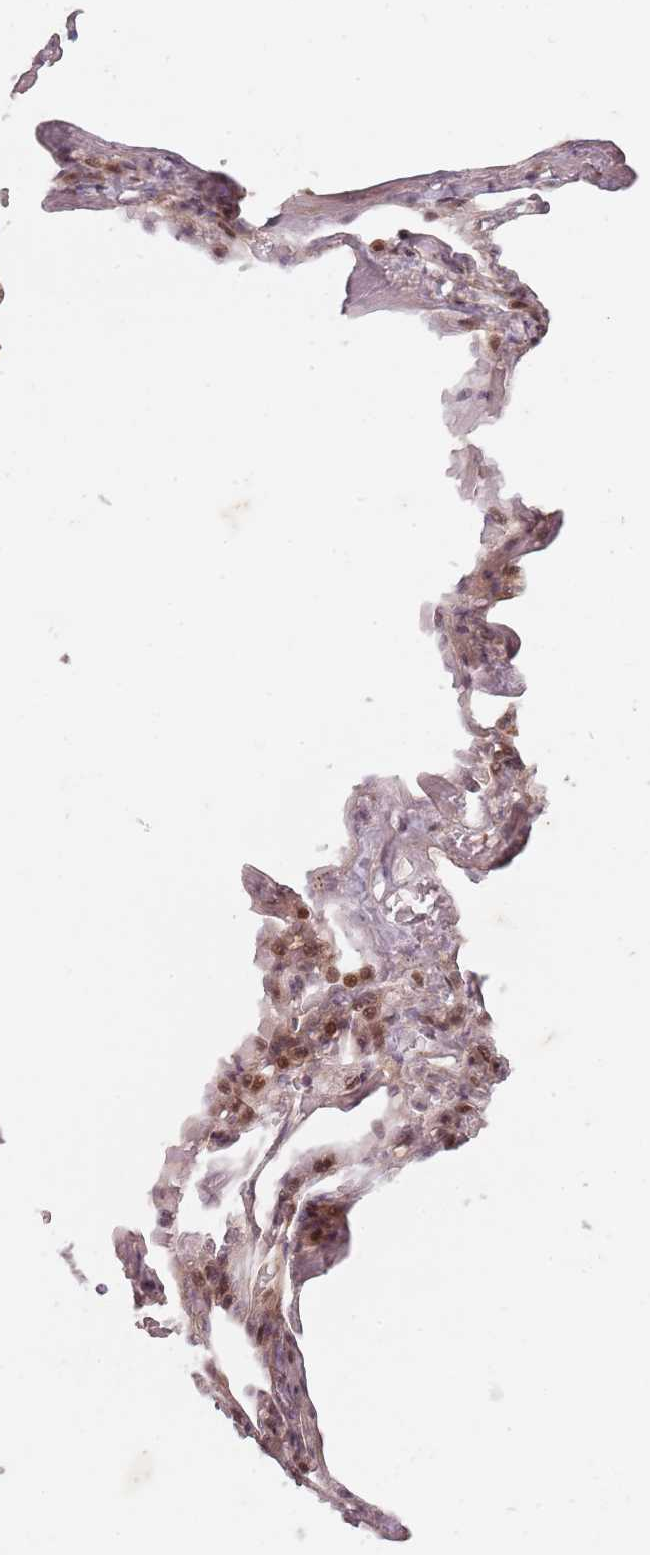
{"staining": {"intensity": "weak", "quantity": "25%-75%", "location": "cytoplasmic/membranous"}, "tissue": "adipose tissue", "cell_type": "Adipocytes", "image_type": "normal", "snomed": [{"axis": "morphology", "description": "Normal tissue, NOS"}, {"axis": "topography", "description": "Lymph node"}, {"axis": "topography", "description": "Bronchus"}], "caption": "Immunohistochemical staining of unremarkable adipose tissue shows 25%-75% levels of weak cytoplasmic/membranous protein expression in approximately 25%-75% of adipocytes.", "gene": "RPS6KA2", "patient": {"sex": "male", "age": 63}}